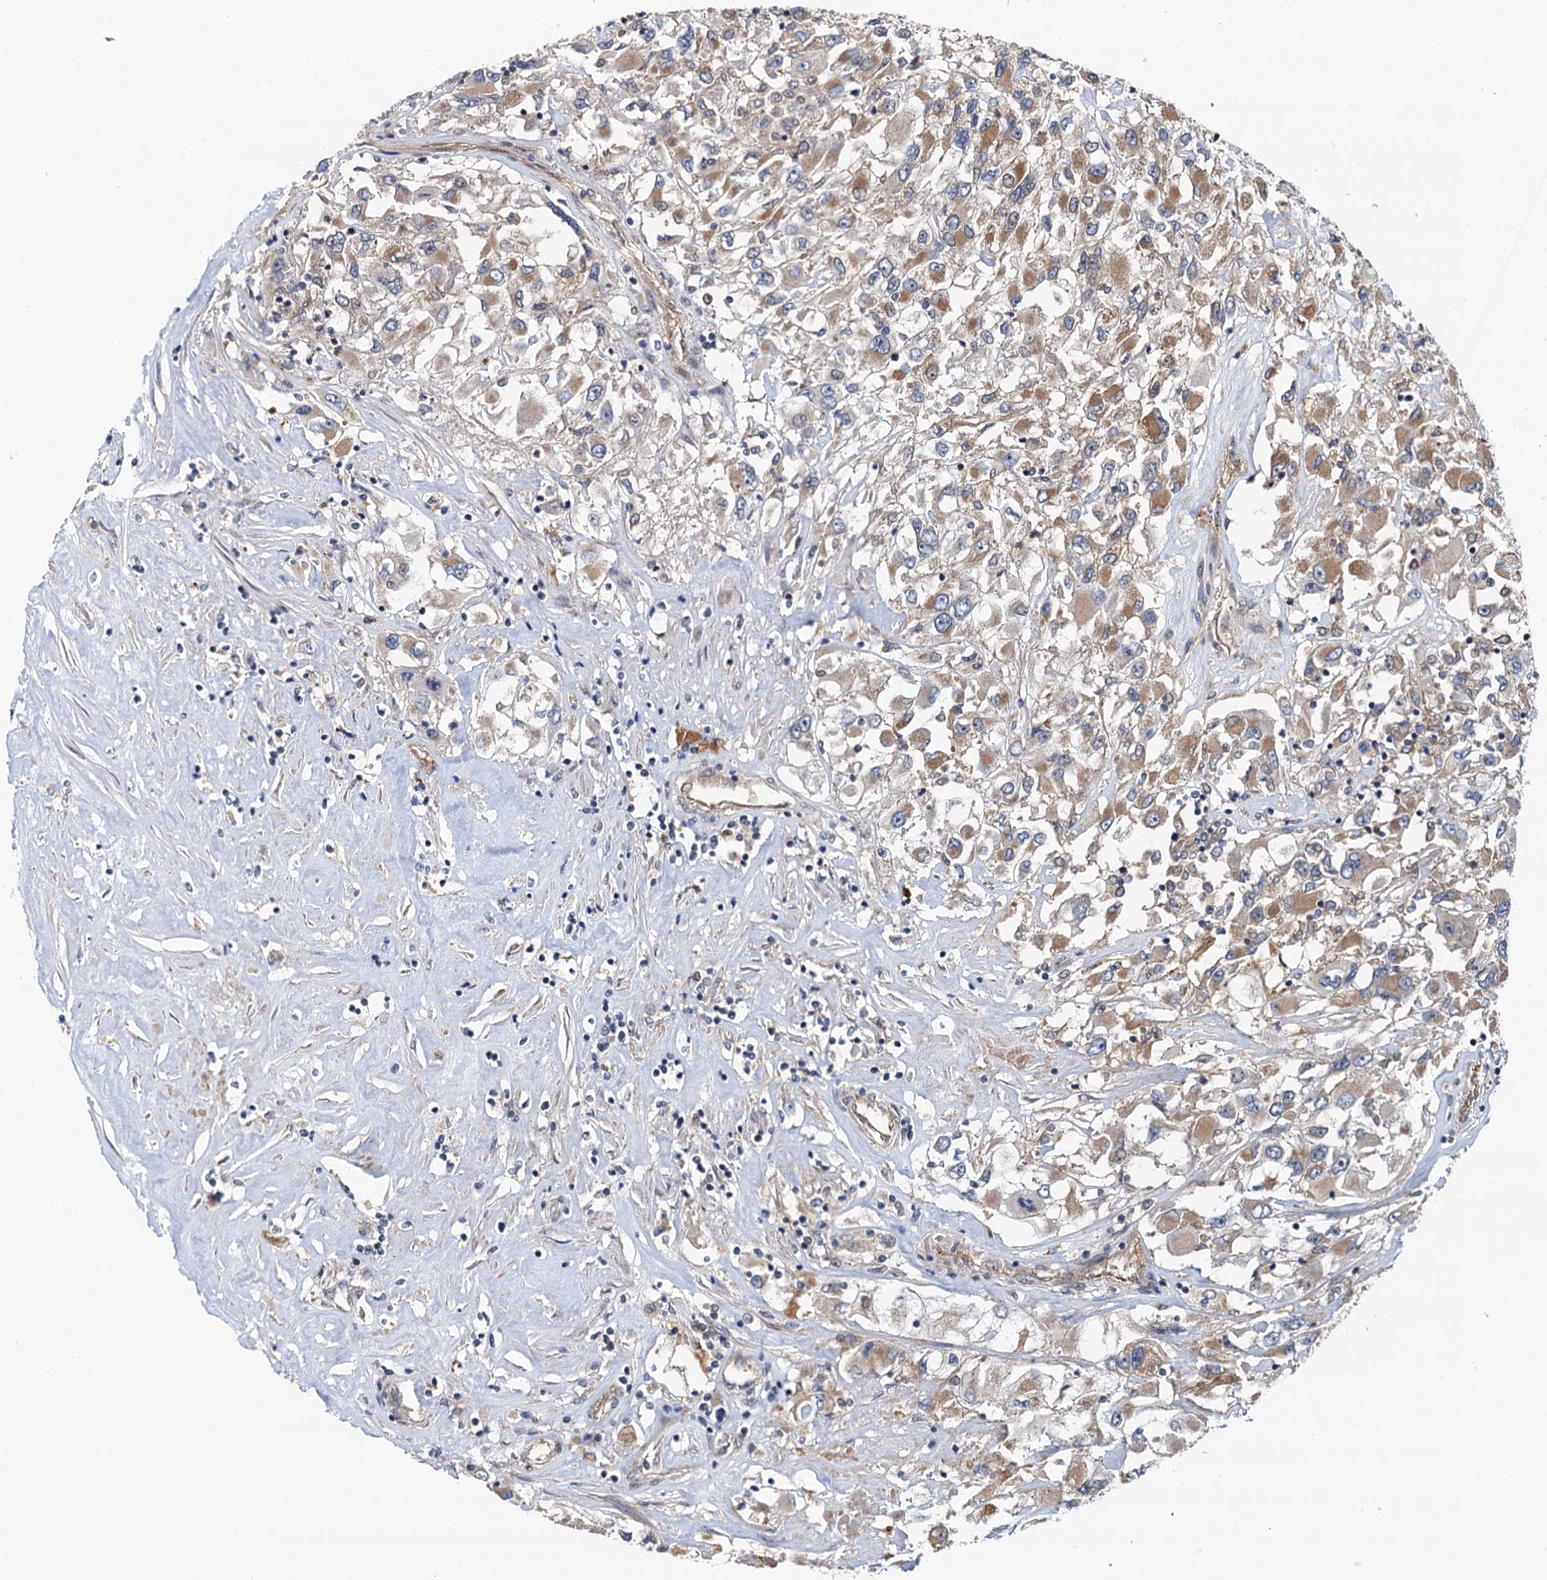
{"staining": {"intensity": "moderate", "quantity": "<25%", "location": "cytoplasmic/membranous"}, "tissue": "renal cancer", "cell_type": "Tumor cells", "image_type": "cancer", "snomed": [{"axis": "morphology", "description": "Adenocarcinoma, NOS"}, {"axis": "topography", "description": "Kidney"}], "caption": "Immunohistochemistry (IHC) of renal cancer shows low levels of moderate cytoplasmic/membranous staining in approximately <25% of tumor cells.", "gene": "NLRP10", "patient": {"sex": "female", "age": 52}}